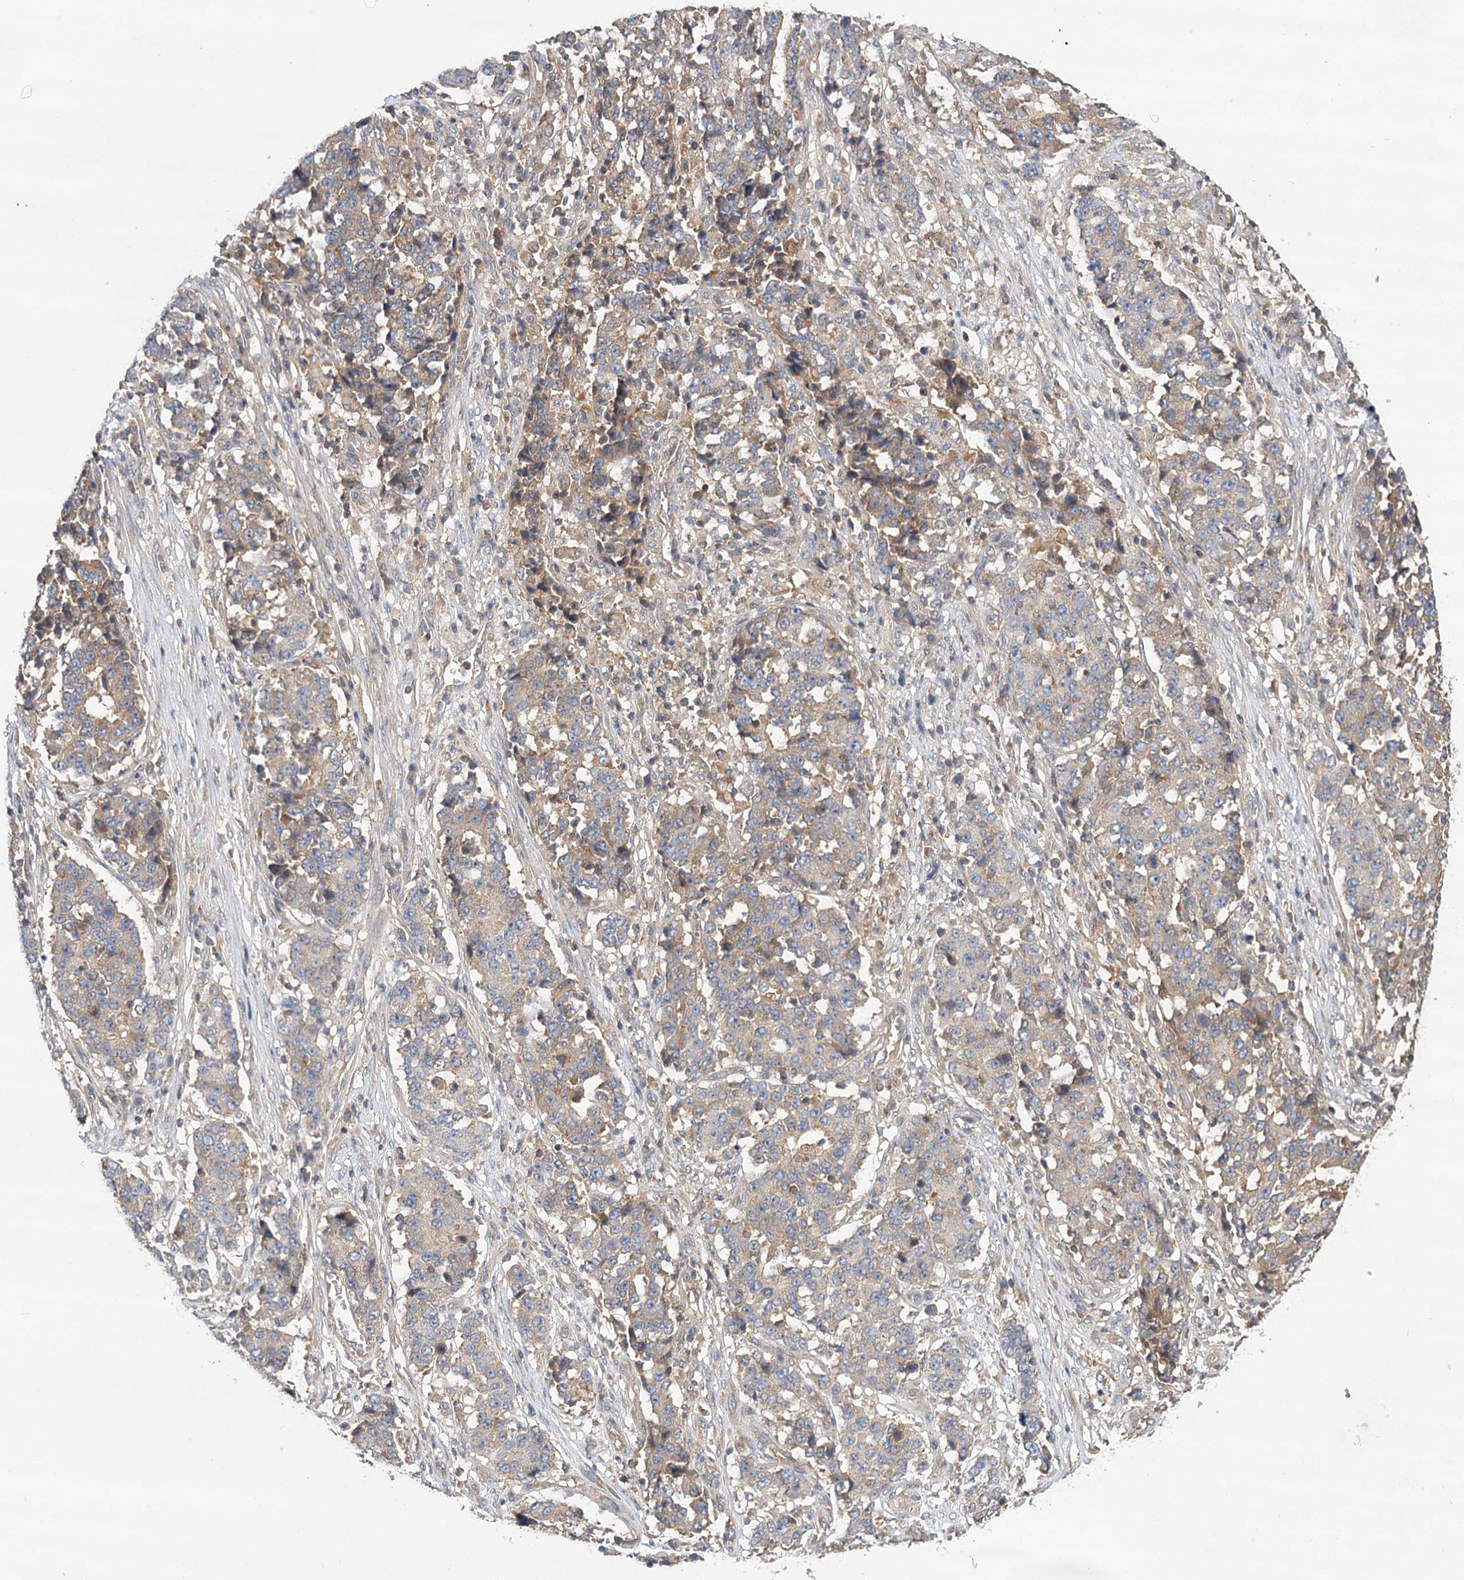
{"staining": {"intensity": "weak", "quantity": "25%-75%", "location": "cytoplasmic/membranous"}, "tissue": "stomach cancer", "cell_type": "Tumor cells", "image_type": "cancer", "snomed": [{"axis": "morphology", "description": "Adenocarcinoma, NOS"}, {"axis": "topography", "description": "Stomach"}], "caption": "IHC micrograph of neoplastic tissue: human adenocarcinoma (stomach) stained using IHC demonstrates low levels of weak protein expression localized specifically in the cytoplasmic/membranous of tumor cells, appearing as a cytoplasmic/membranous brown color.", "gene": "LSS", "patient": {"sex": "male", "age": 59}}